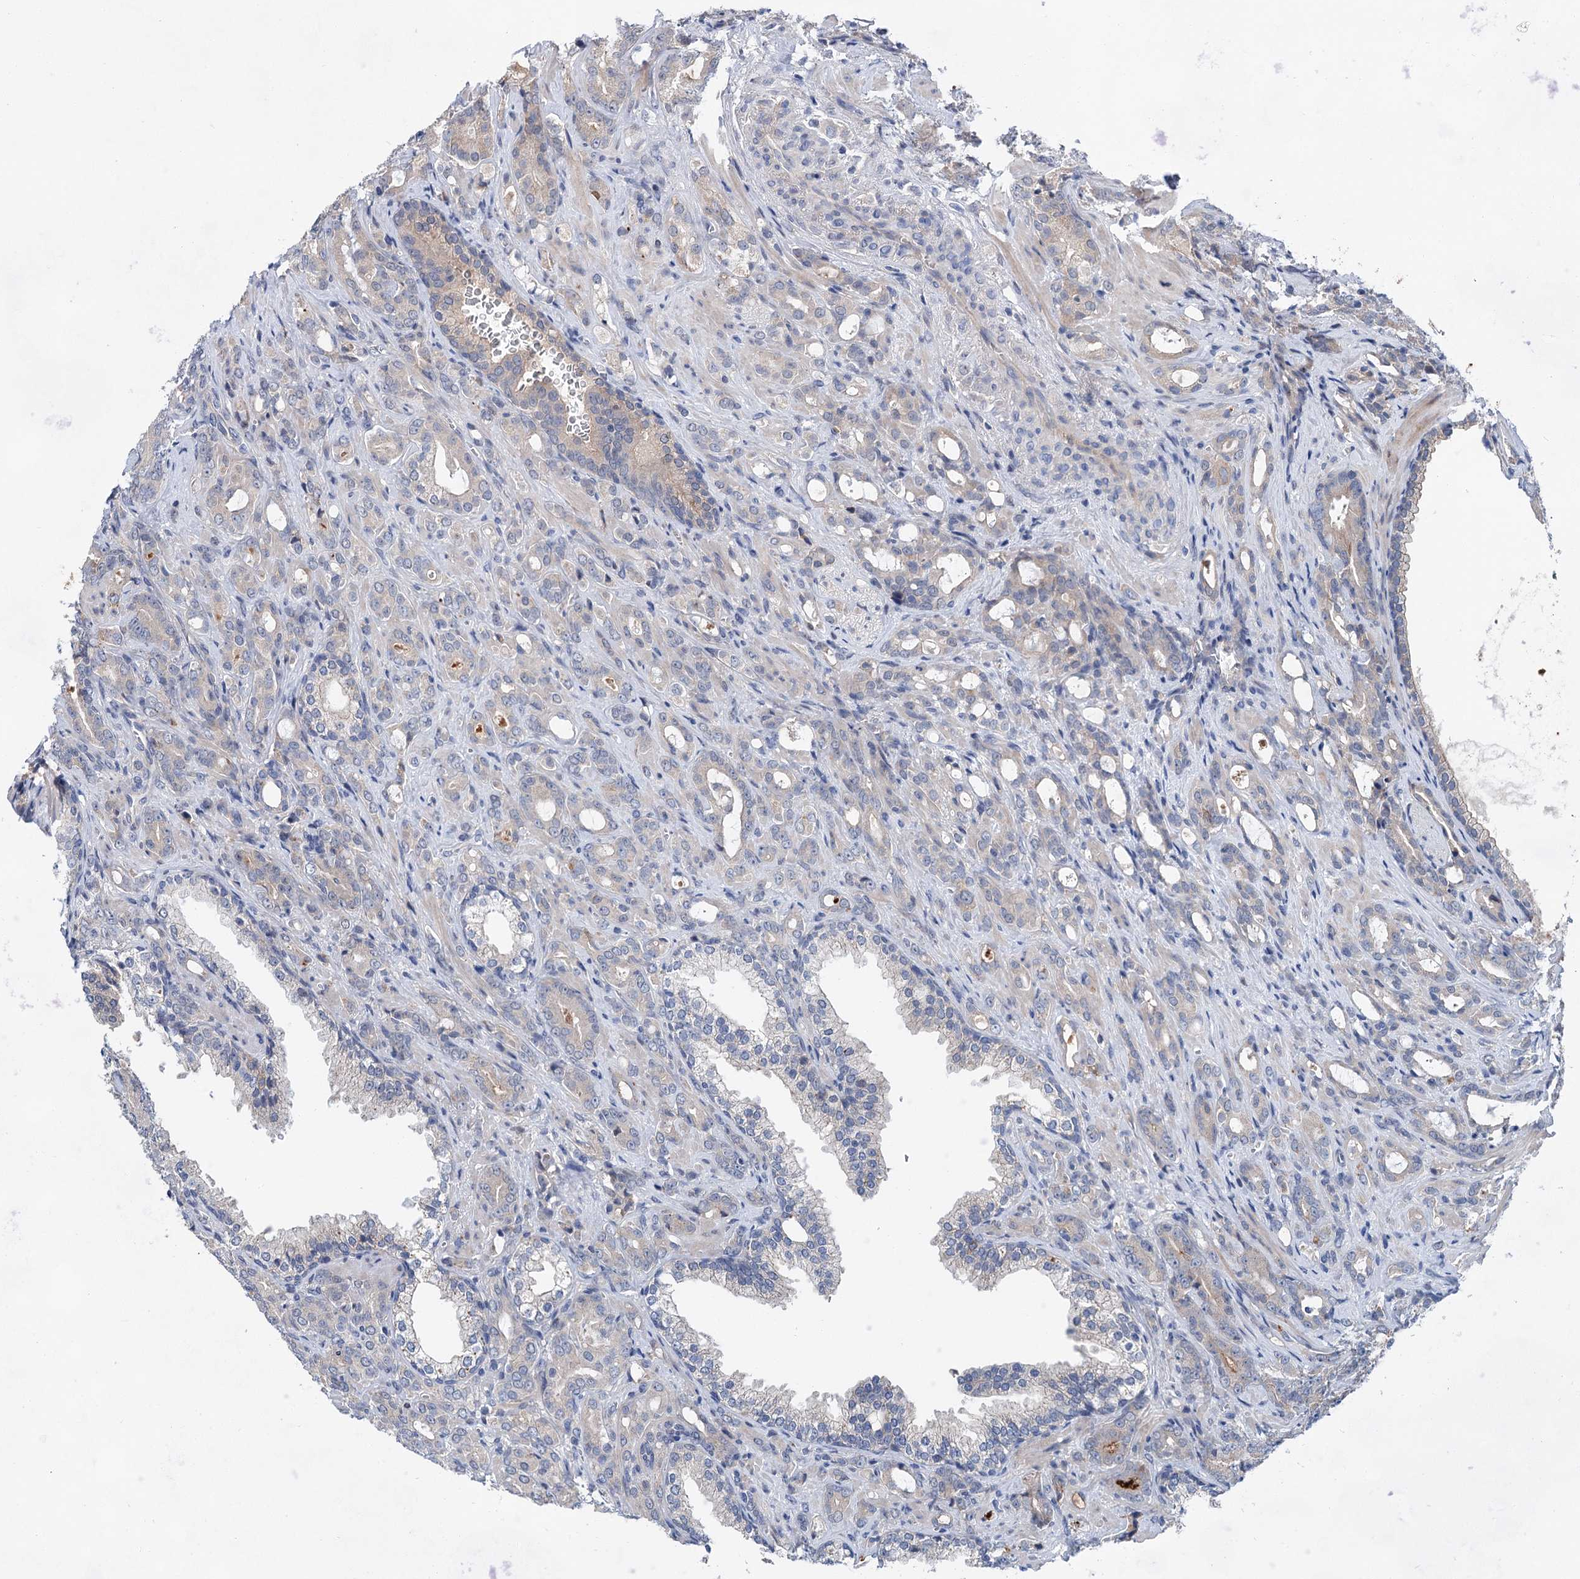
{"staining": {"intensity": "negative", "quantity": "none", "location": "none"}, "tissue": "prostate cancer", "cell_type": "Tumor cells", "image_type": "cancer", "snomed": [{"axis": "morphology", "description": "Adenocarcinoma, High grade"}, {"axis": "topography", "description": "Prostate"}], "caption": "Image shows no significant protein expression in tumor cells of prostate cancer (high-grade adenocarcinoma).", "gene": "MORN3", "patient": {"sex": "male", "age": 72}}